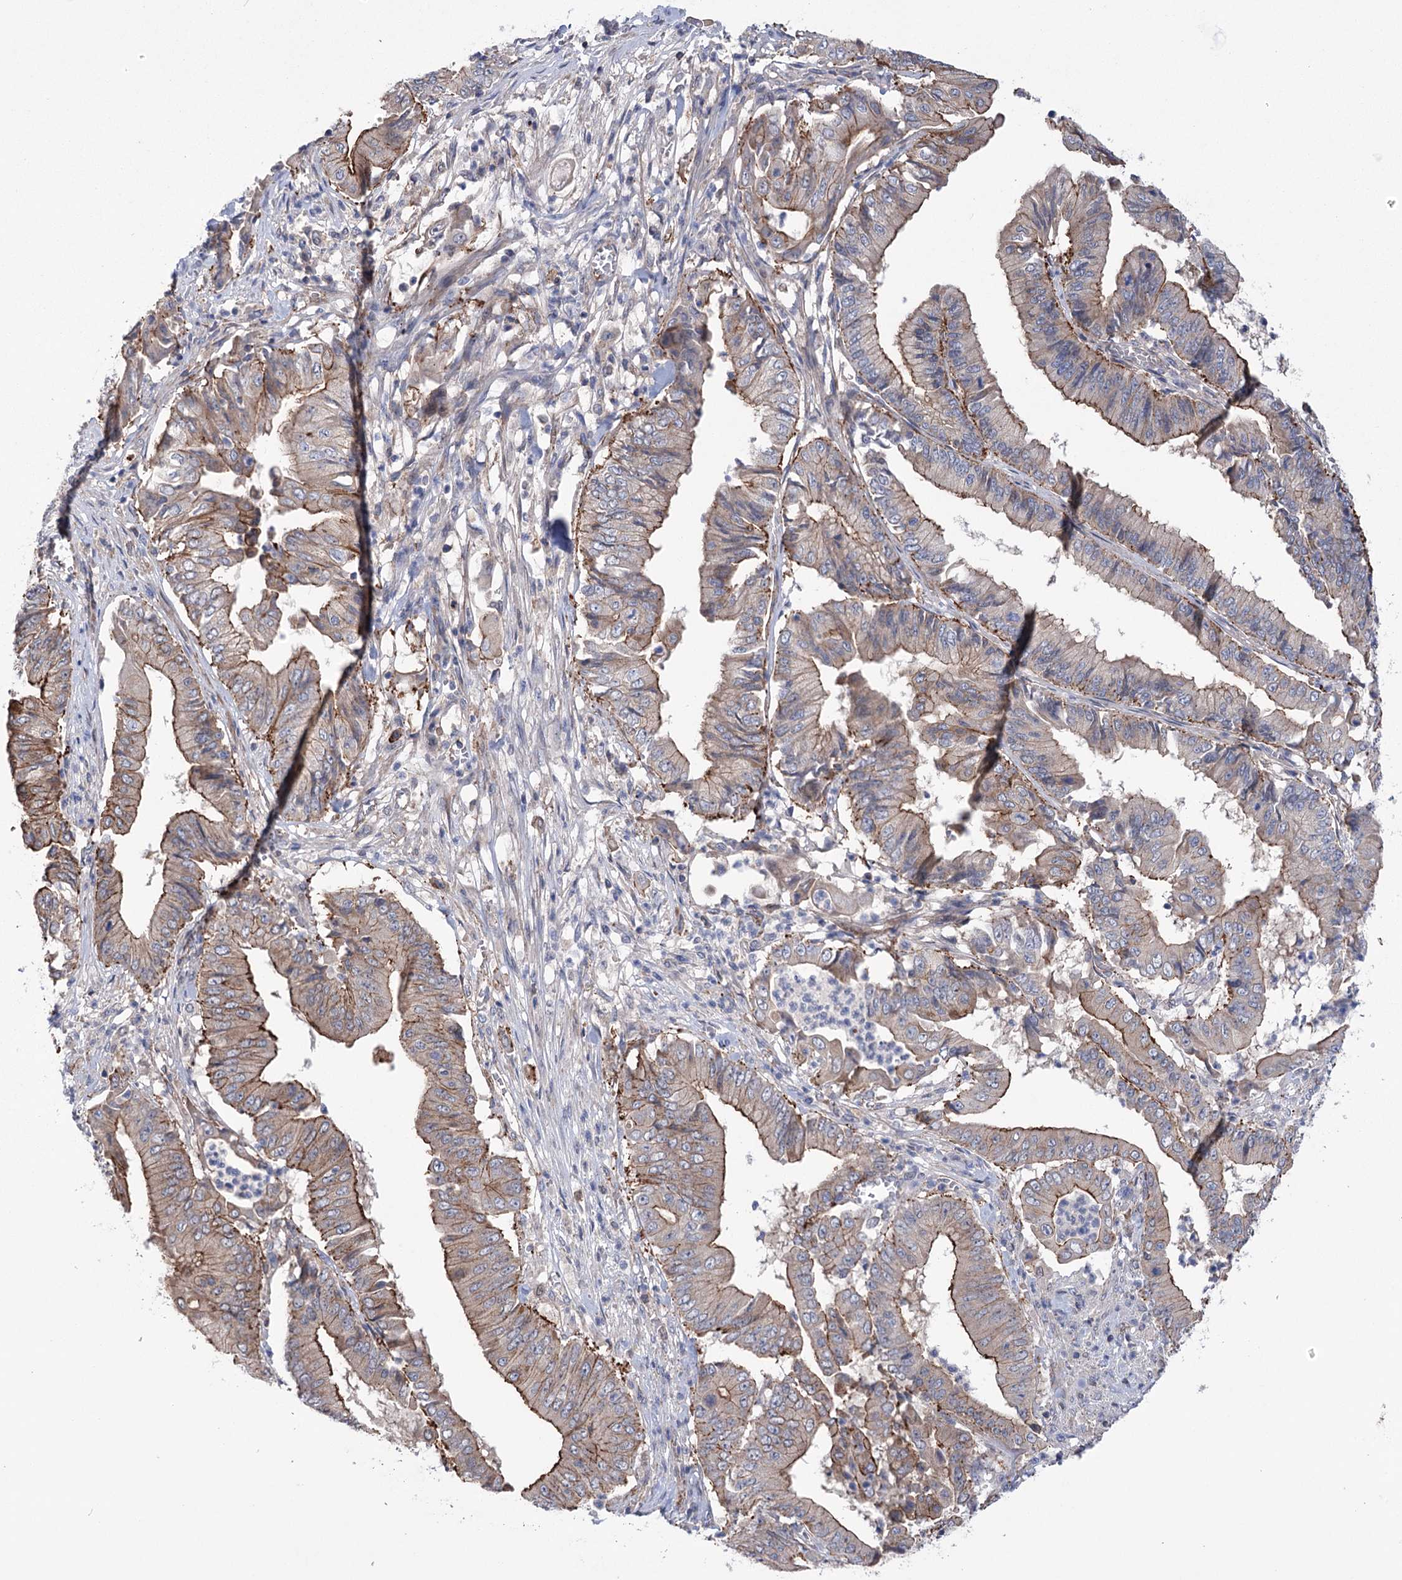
{"staining": {"intensity": "moderate", "quantity": ">75%", "location": "cytoplasmic/membranous"}, "tissue": "pancreatic cancer", "cell_type": "Tumor cells", "image_type": "cancer", "snomed": [{"axis": "morphology", "description": "Adenocarcinoma, NOS"}, {"axis": "topography", "description": "Pancreas"}], "caption": "This is an image of immunohistochemistry staining of pancreatic adenocarcinoma, which shows moderate positivity in the cytoplasmic/membranous of tumor cells.", "gene": "TRIM71", "patient": {"sex": "female", "age": 77}}